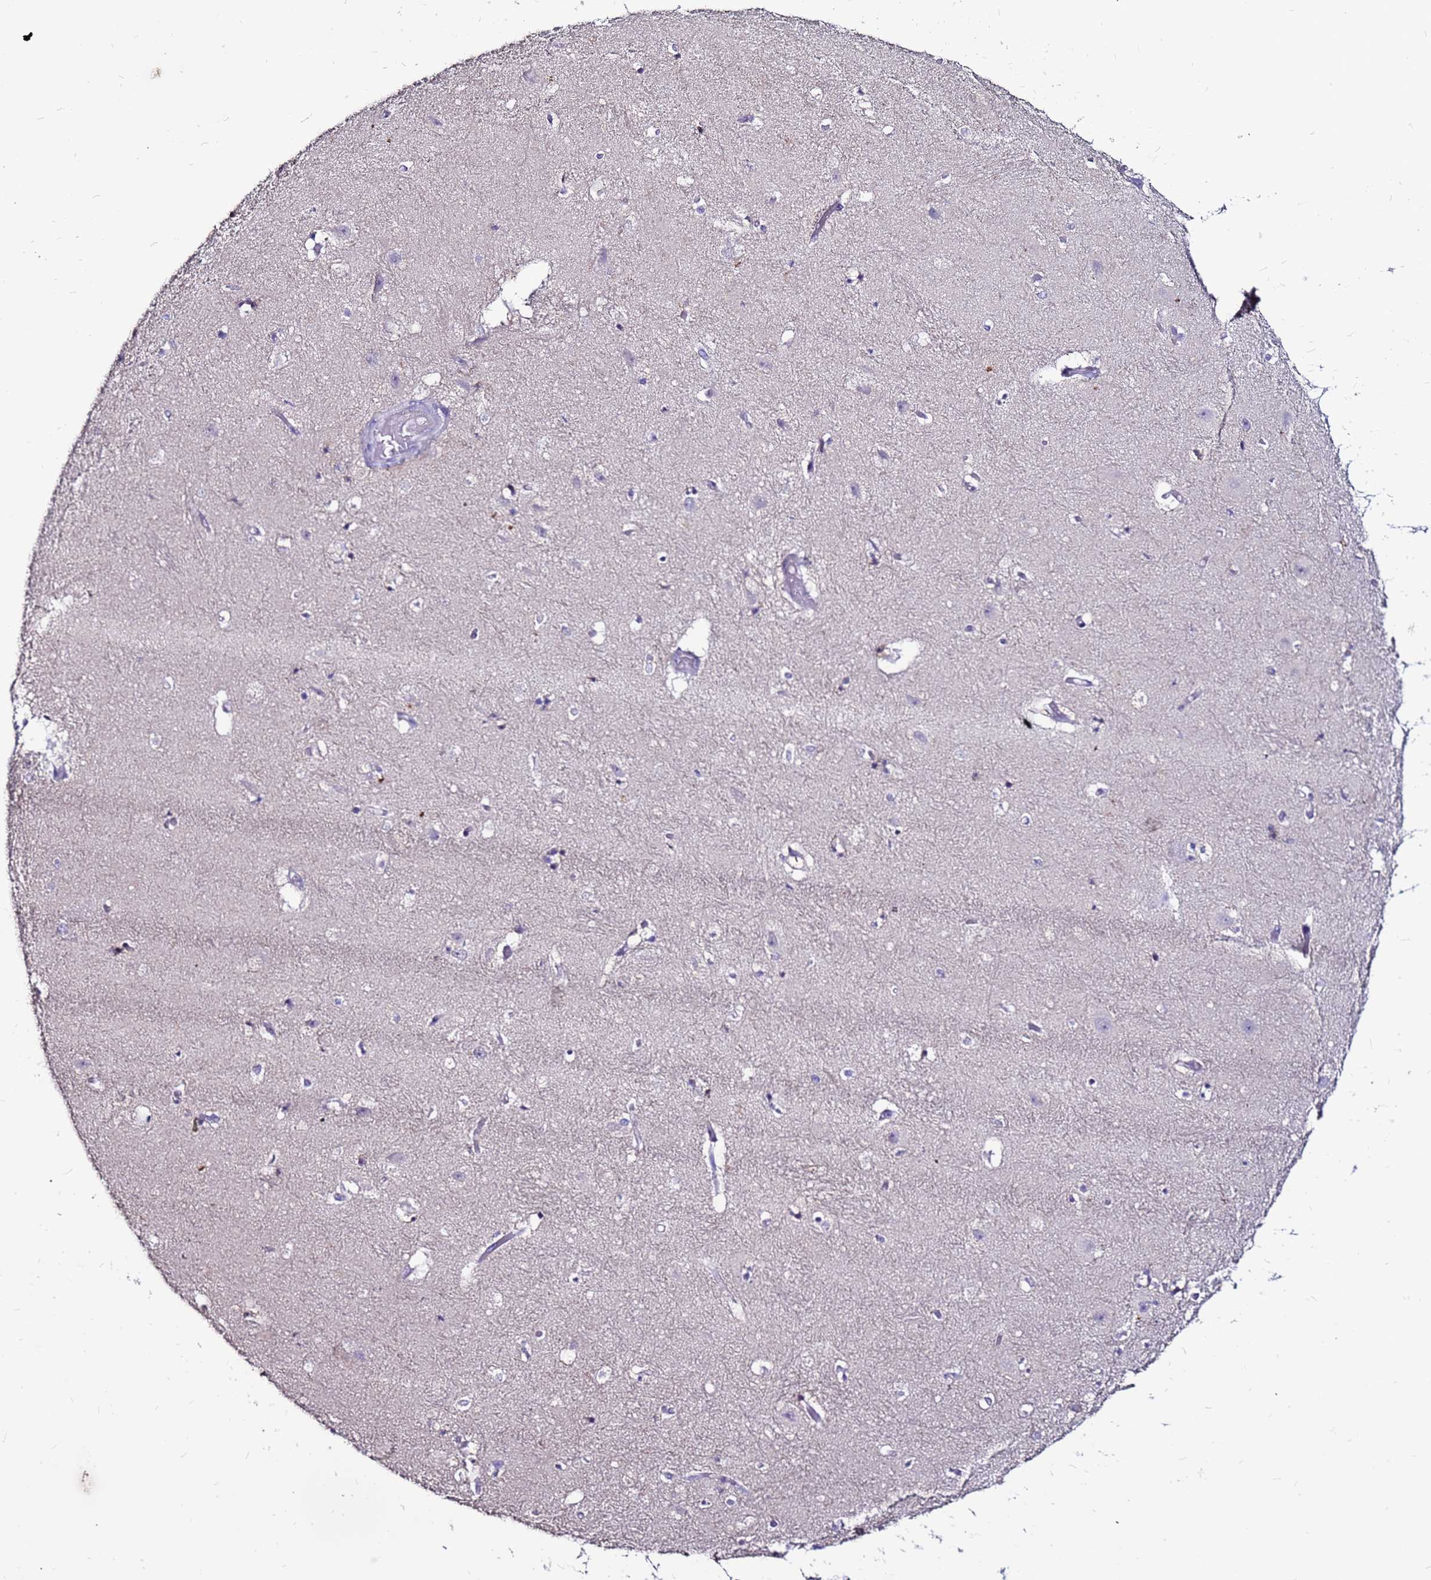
{"staining": {"intensity": "negative", "quantity": "none", "location": "none"}, "tissue": "hippocampus", "cell_type": "Glial cells", "image_type": "normal", "snomed": [{"axis": "morphology", "description": "Normal tissue, NOS"}, {"axis": "topography", "description": "Hippocampus"}], "caption": "IHC histopathology image of unremarkable hippocampus: human hippocampus stained with DAB (3,3'-diaminobenzidine) demonstrates no significant protein staining in glial cells.", "gene": "SLC44A3", "patient": {"sex": "female", "age": 52}}